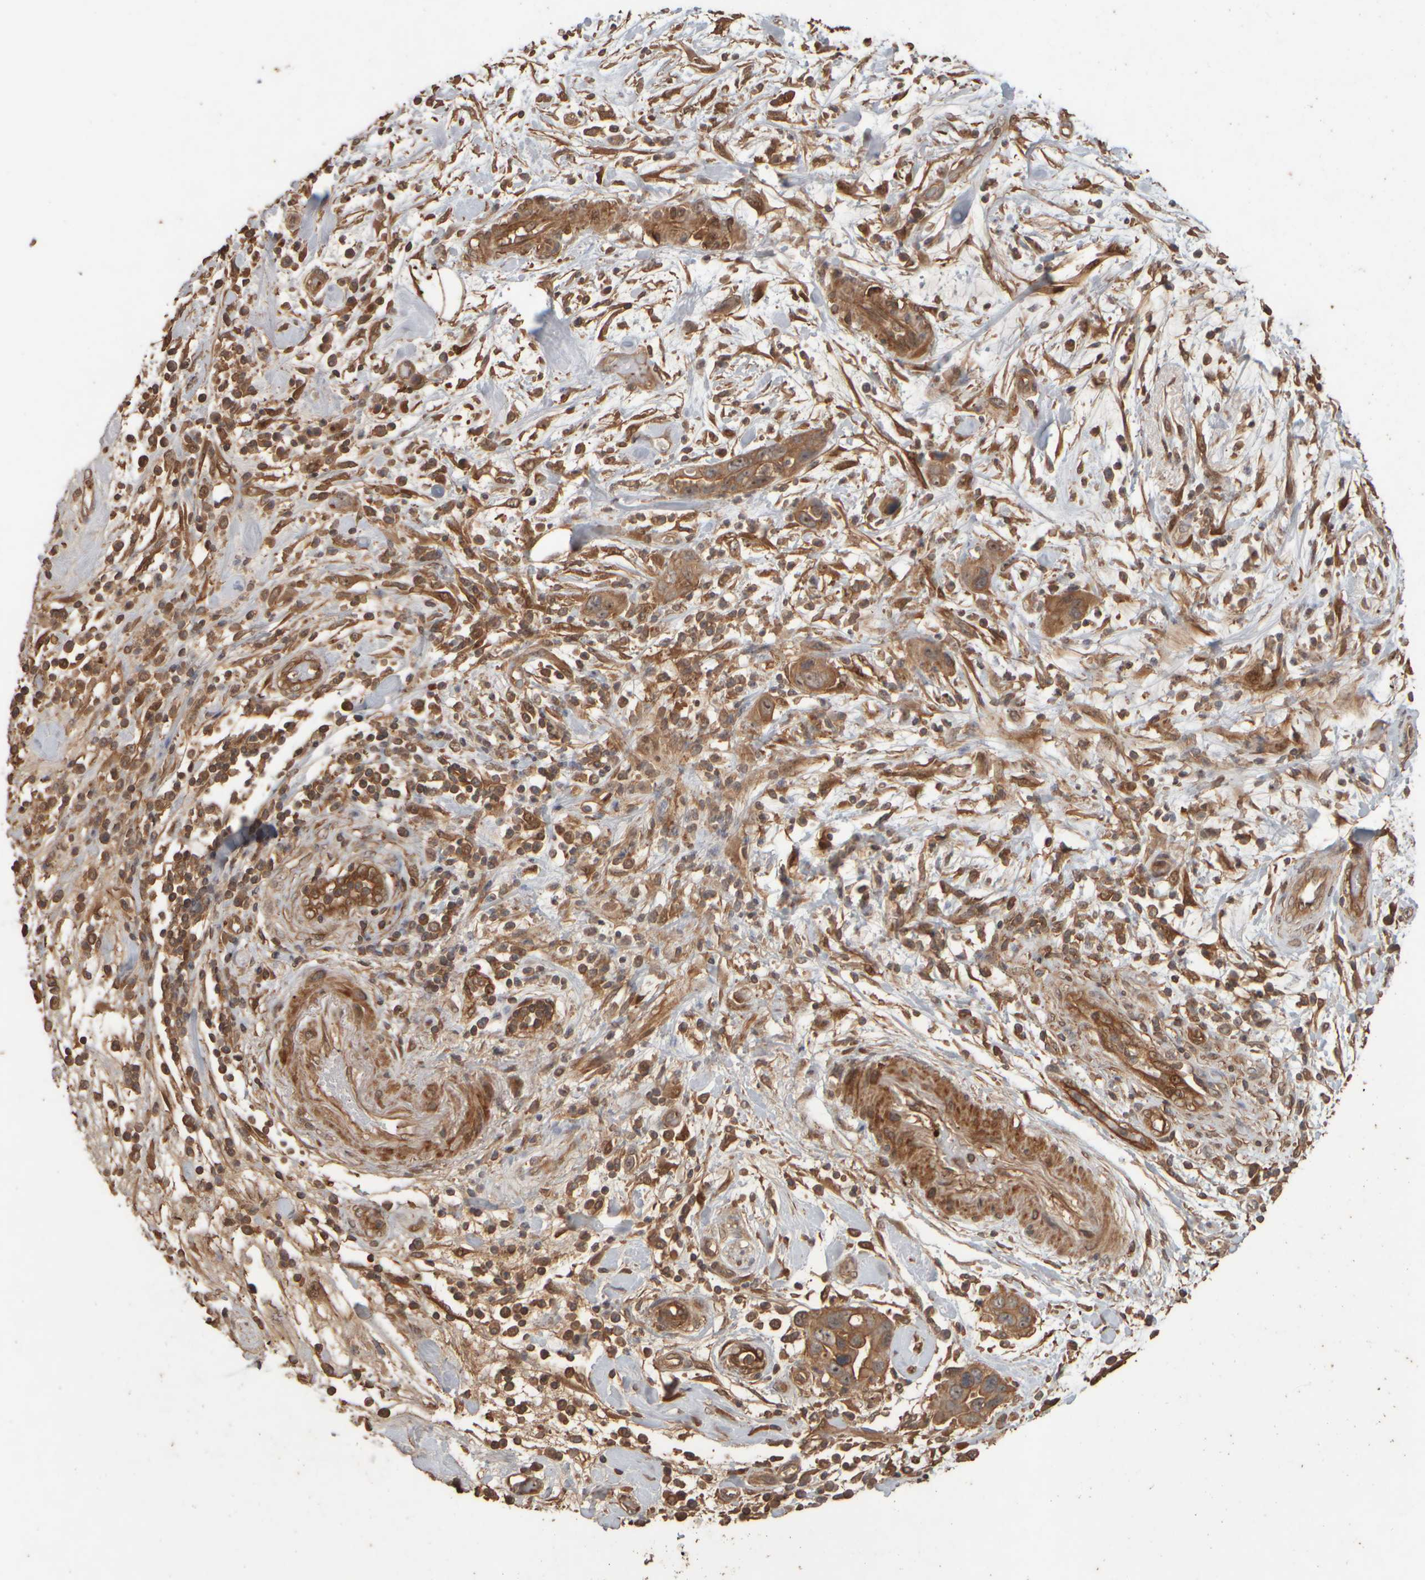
{"staining": {"intensity": "moderate", "quantity": ">75%", "location": "cytoplasmic/membranous,nuclear"}, "tissue": "pancreatic cancer", "cell_type": "Tumor cells", "image_type": "cancer", "snomed": [{"axis": "morphology", "description": "Adenocarcinoma, NOS"}, {"axis": "topography", "description": "Pancreas"}], "caption": "Immunohistochemistry (IHC) (DAB) staining of adenocarcinoma (pancreatic) demonstrates moderate cytoplasmic/membranous and nuclear protein expression in approximately >75% of tumor cells.", "gene": "SPHK1", "patient": {"sex": "female", "age": 70}}